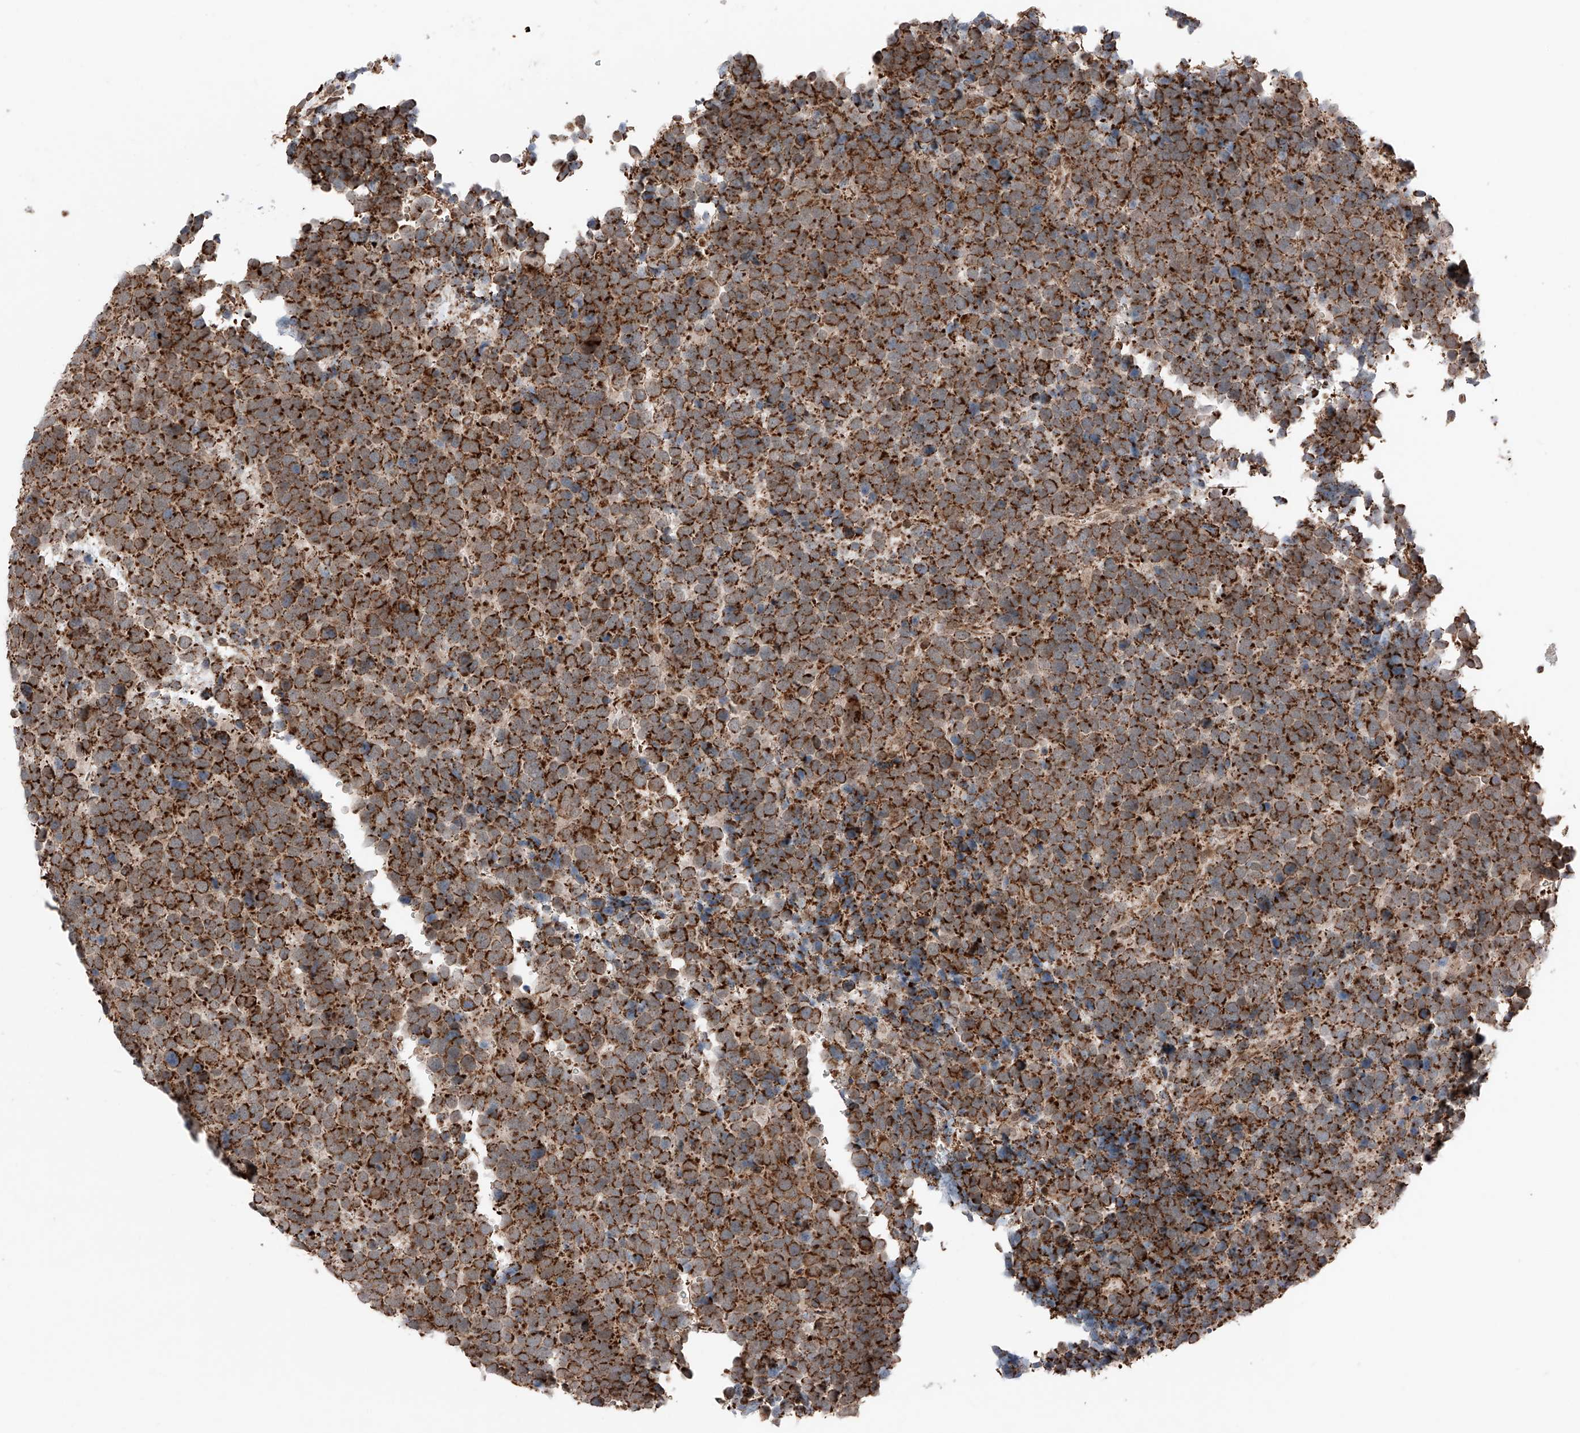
{"staining": {"intensity": "strong", "quantity": ">75%", "location": "cytoplasmic/membranous"}, "tissue": "urothelial cancer", "cell_type": "Tumor cells", "image_type": "cancer", "snomed": [{"axis": "morphology", "description": "Urothelial carcinoma, High grade"}, {"axis": "topography", "description": "Urinary bladder"}], "caption": "Immunohistochemistry (IHC) image of neoplastic tissue: human urothelial cancer stained using immunohistochemistry (IHC) demonstrates high levels of strong protein expression localized specifically in the cytoplasmic/membranous of tumor cells, appearing as a cytoplasmic/membranous brown color.", "gene": "ZSCAN29", "patient": {"sex": "female", "age": 82}}